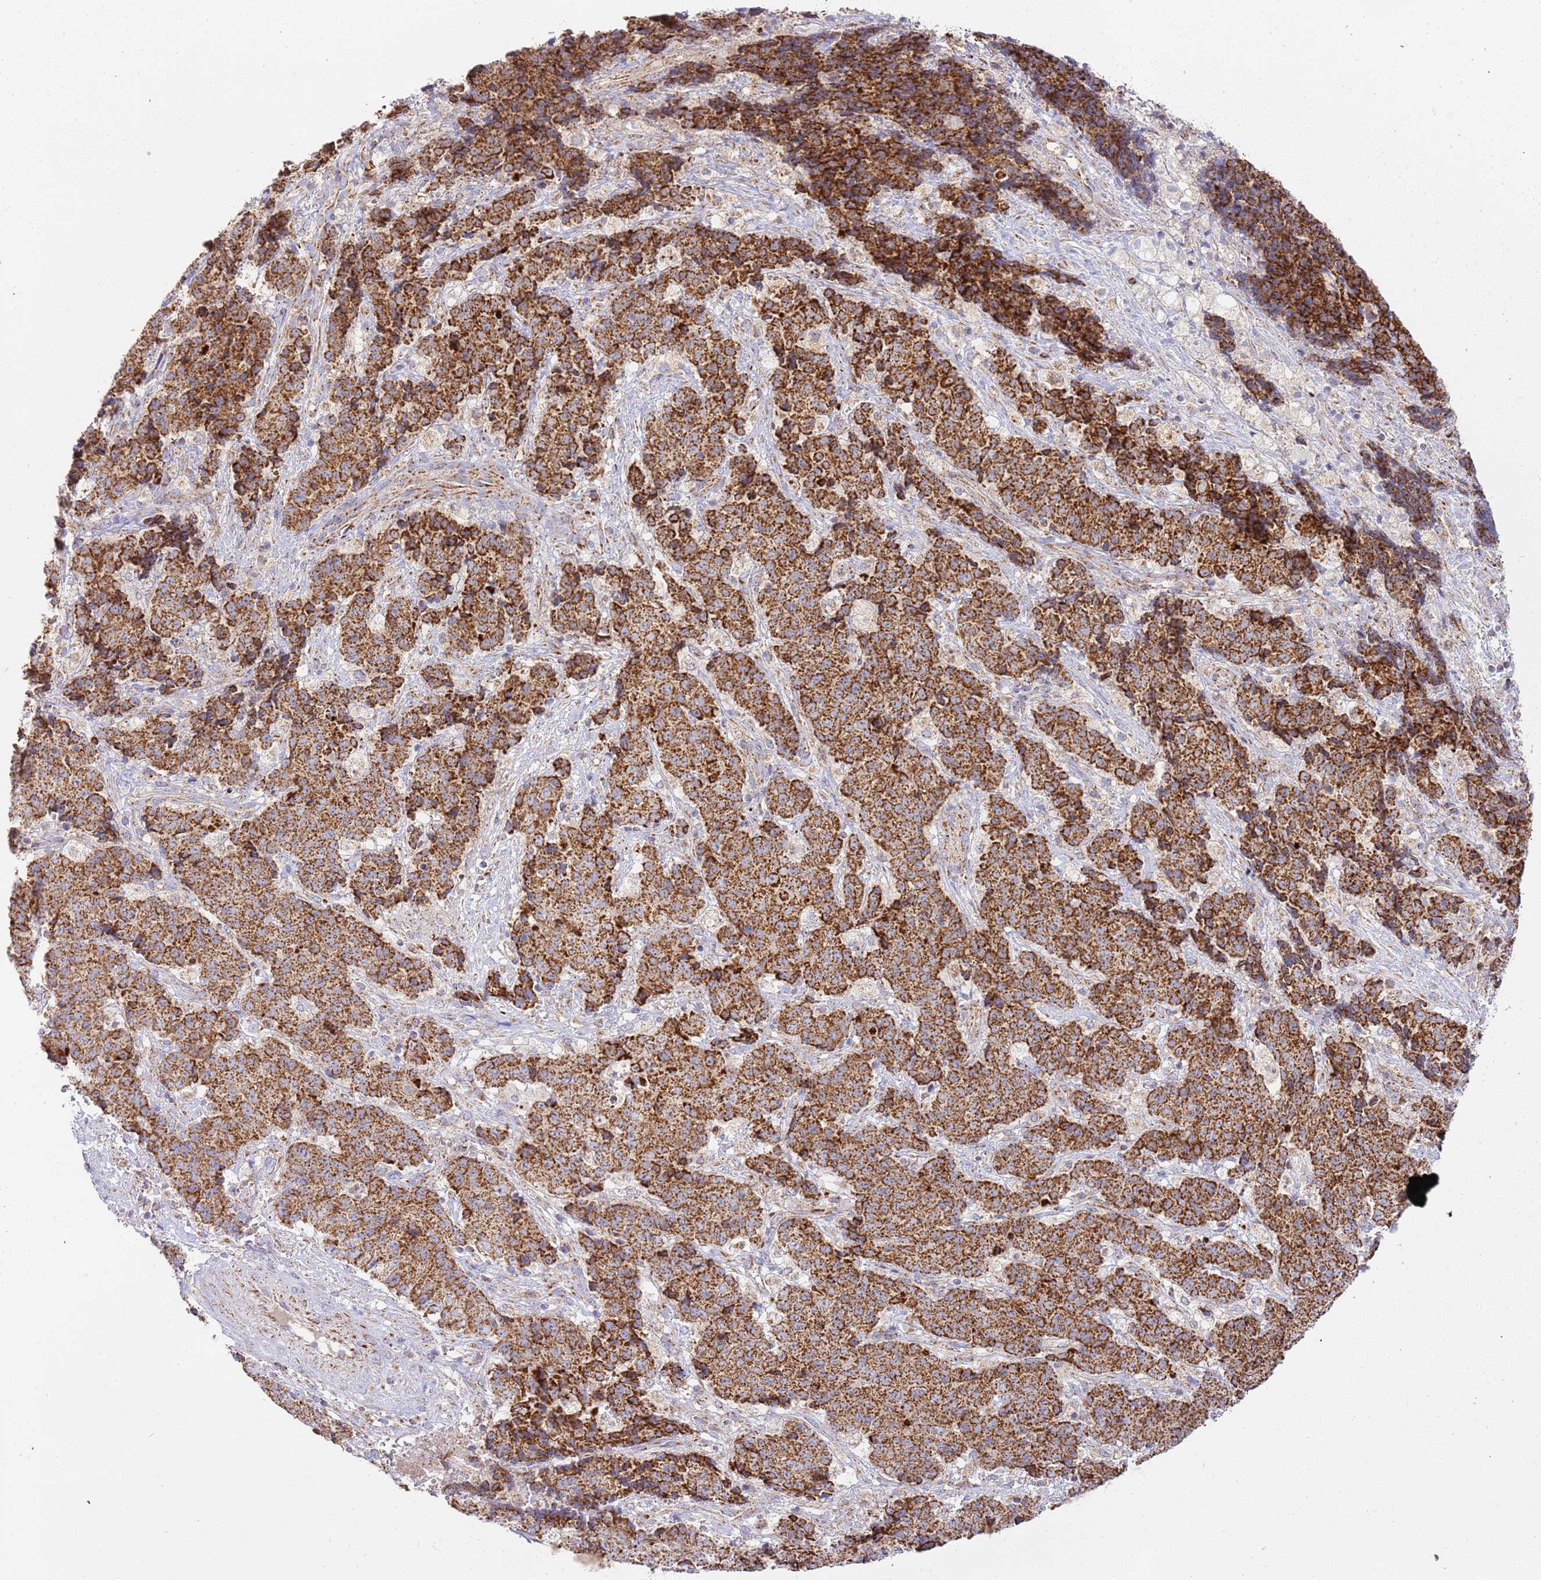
{"staining": {"intensity": "strong", "quantity": ">75%", "location": "cytoplasmic/membranous"}, "tissue": "ovarian cancer", "cell_type": "Tumor cells", "image_type": "cancer", "snomed": [{"axis": "morphology", "description": "Carcinoma, endometroid"}, {"axis": "topography", "description": "Ovary"}], "caption": "Protein expression analysis of human endometroid carcinoma (ovarian) reveals strong cytoplasmic/membranous expression in approximately >75% of tumor cells.", "gene": "ZBTB39", "patient": {"sex": "female", "age": 42}}